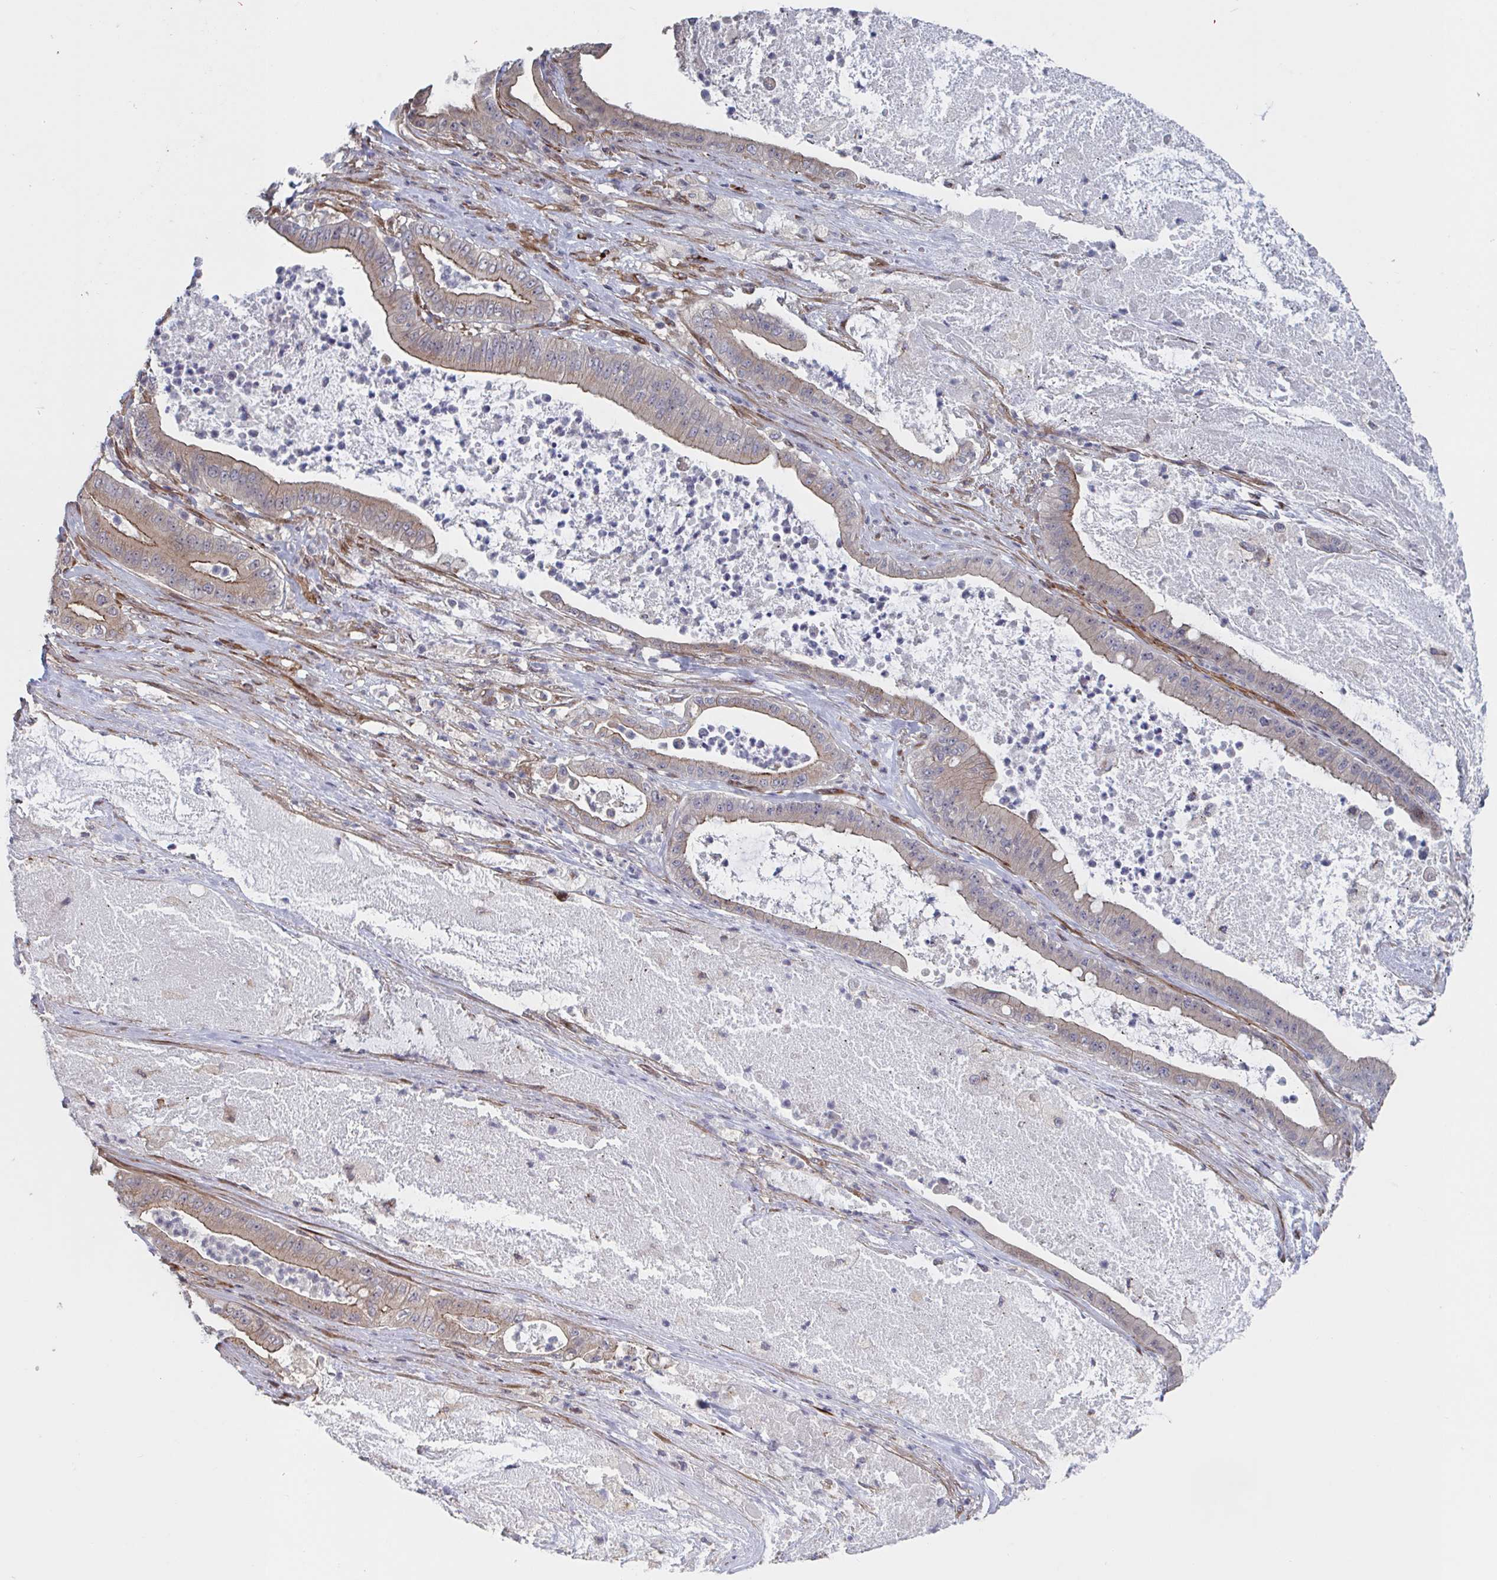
{"staining": {"intensity": "weak", "quantity": ">75%", "location": "cytoplasmic/membranous"}, "tissue": "pancreatic cancer", "cell_type": "Tumor cells", "image_type": "cancer", "snomed": [{"axis": "morphology", "description": "Adenocarcinoma, NOS"}, {"axis": "topography", "description": "Pancreas"}], "caption": "Human pancreatic adenocarcinoma stained with a protein marker demonstrates weak staining in tumor cells.", "gene": "DVL3", "patient": {"sex": "male", "age": 71}}